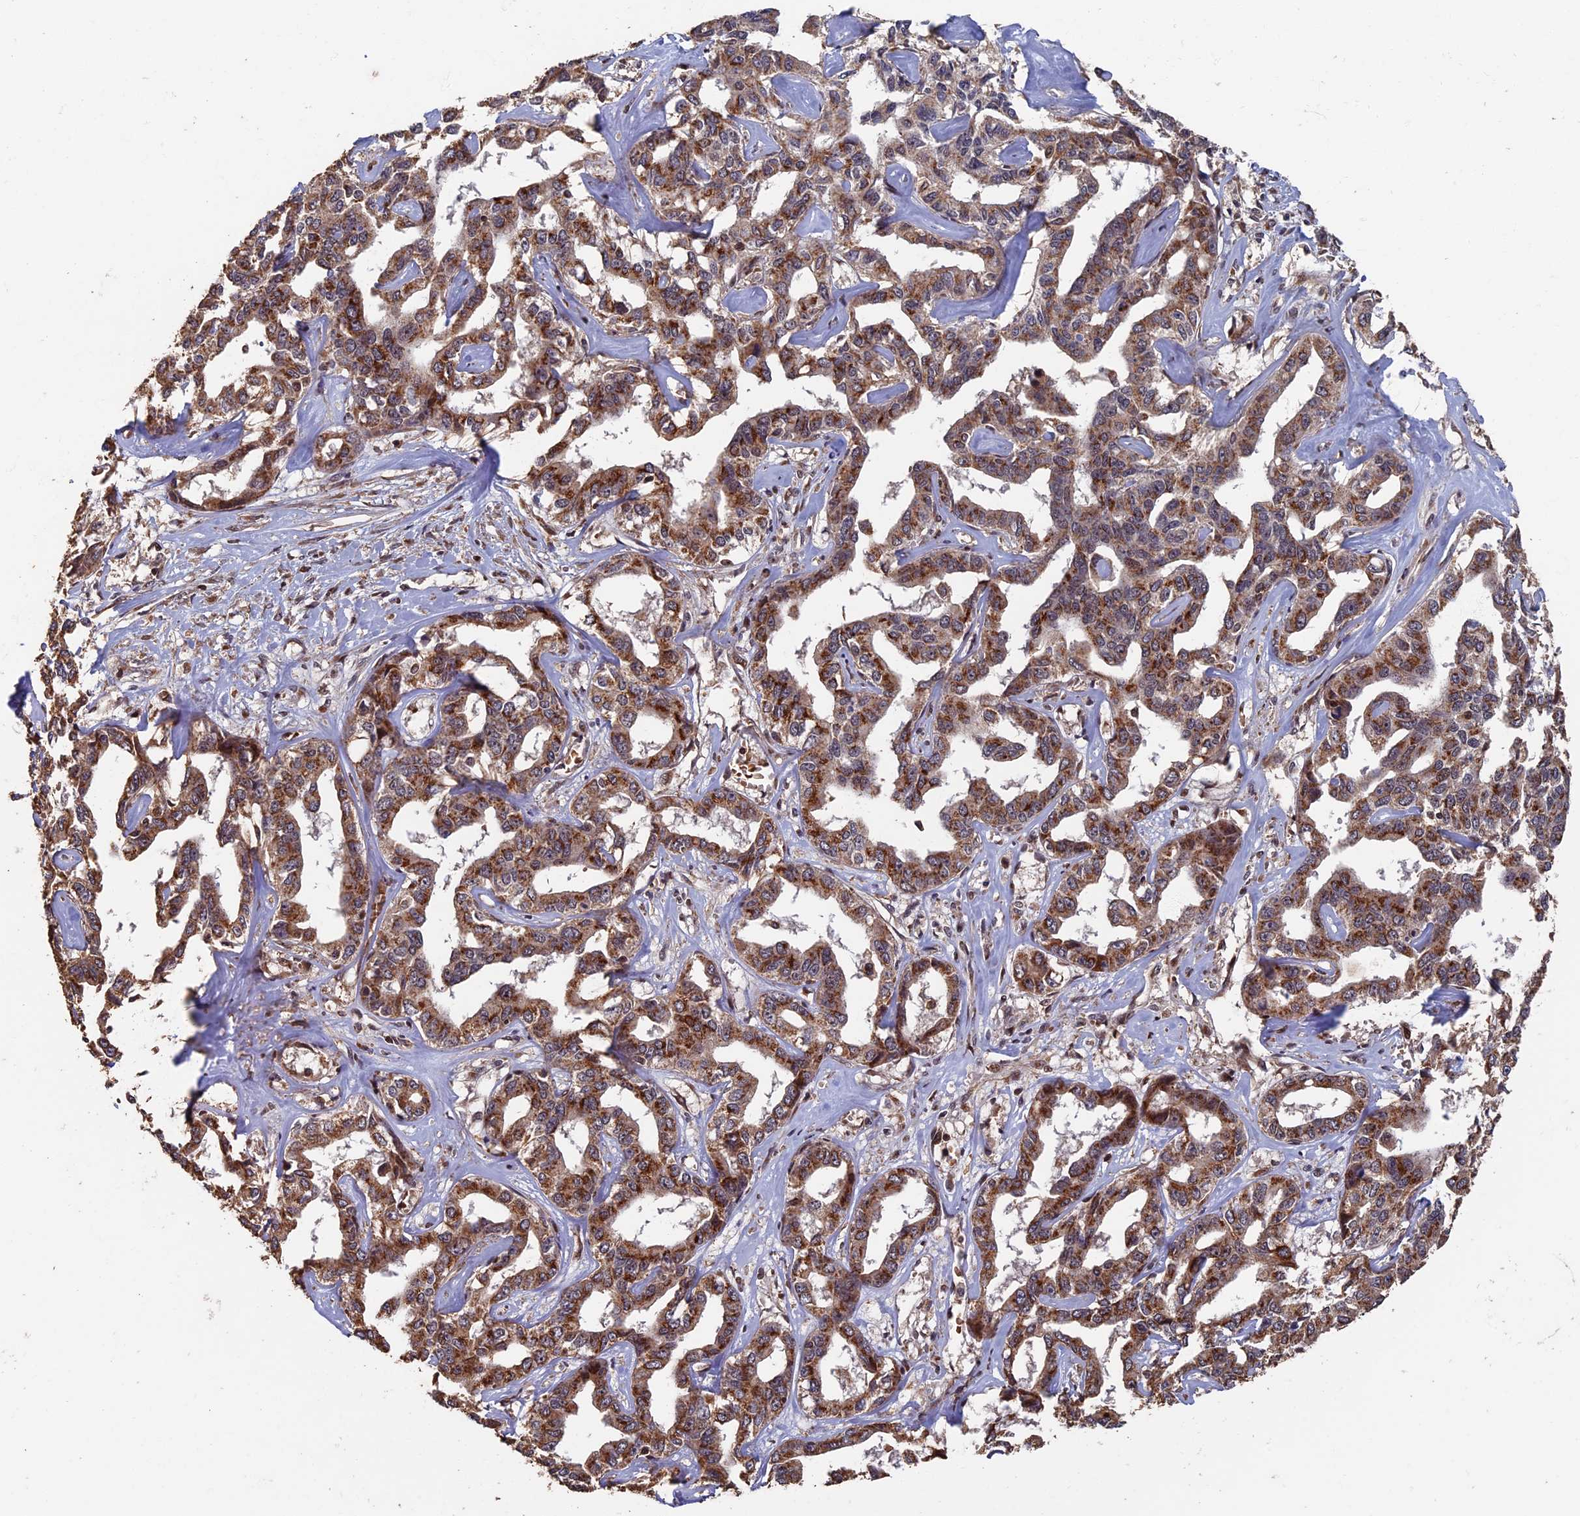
{"staining": {"intensity": "moderate", "quantity": ">75%", "location": "cytoplasmic/membranous"}, "tissue": "liver cancer", "cell_type": "Tumor cells", "image_type": "cancer", "snomed": [{"axis": "morphology", "description": "Cholangiocarcinoma"}, {"axis": "topography", "description": "Liver"}], "caption": "Liver cancer (cholangiocarcinoma) stained for a protein shows moderate cytoplasmic/membranous positivity in tumor cells. (DAB IHC, brown staining for protein, blue staining for nuclei).", "gene": "RASGRF1", "patient": {"sex": "male", "age": 59}}